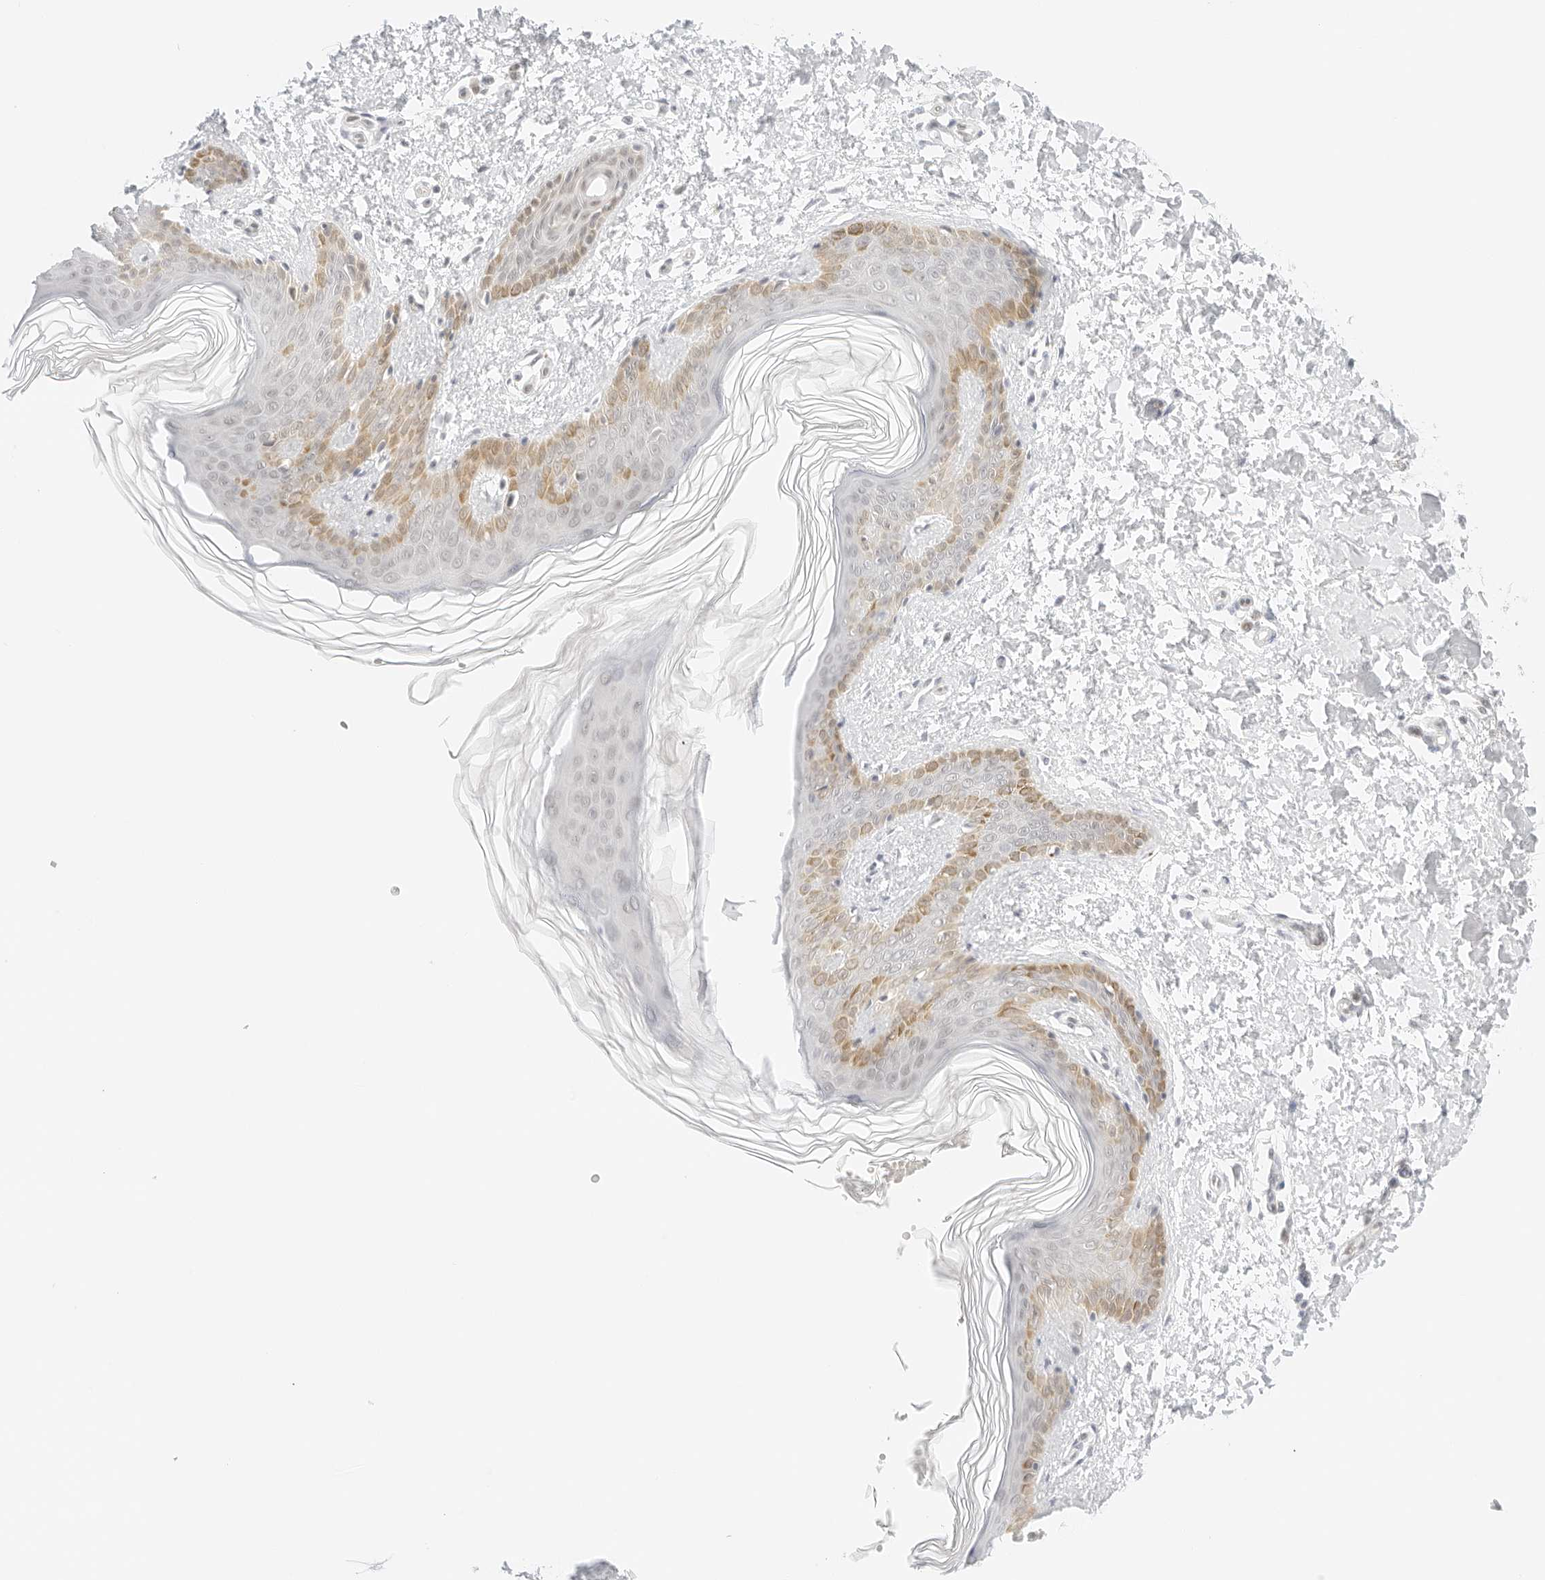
{"staining": {"intensity": "negative", "quantity": "none", "location": "none"}, "tissue": "skin", "cell_type": "Fibroblasts", "image_type": "normal", "snomed": [{"axis": "morphology", "description": "Normal tissue, NOS"}, {"axis": "morphology", "description": "Neoplasm, benign, NOS"}, {"axis": "topography", "description": "Skin"}, {"axis": "topography", "description": "Soft tissue"}], "caption": "Skin stained for a protein using immunohistochemistry (IHC) shows no expression fibroblasts.", "gene": "POLR3C", "patient": {"sex": "male", "age": 26}}